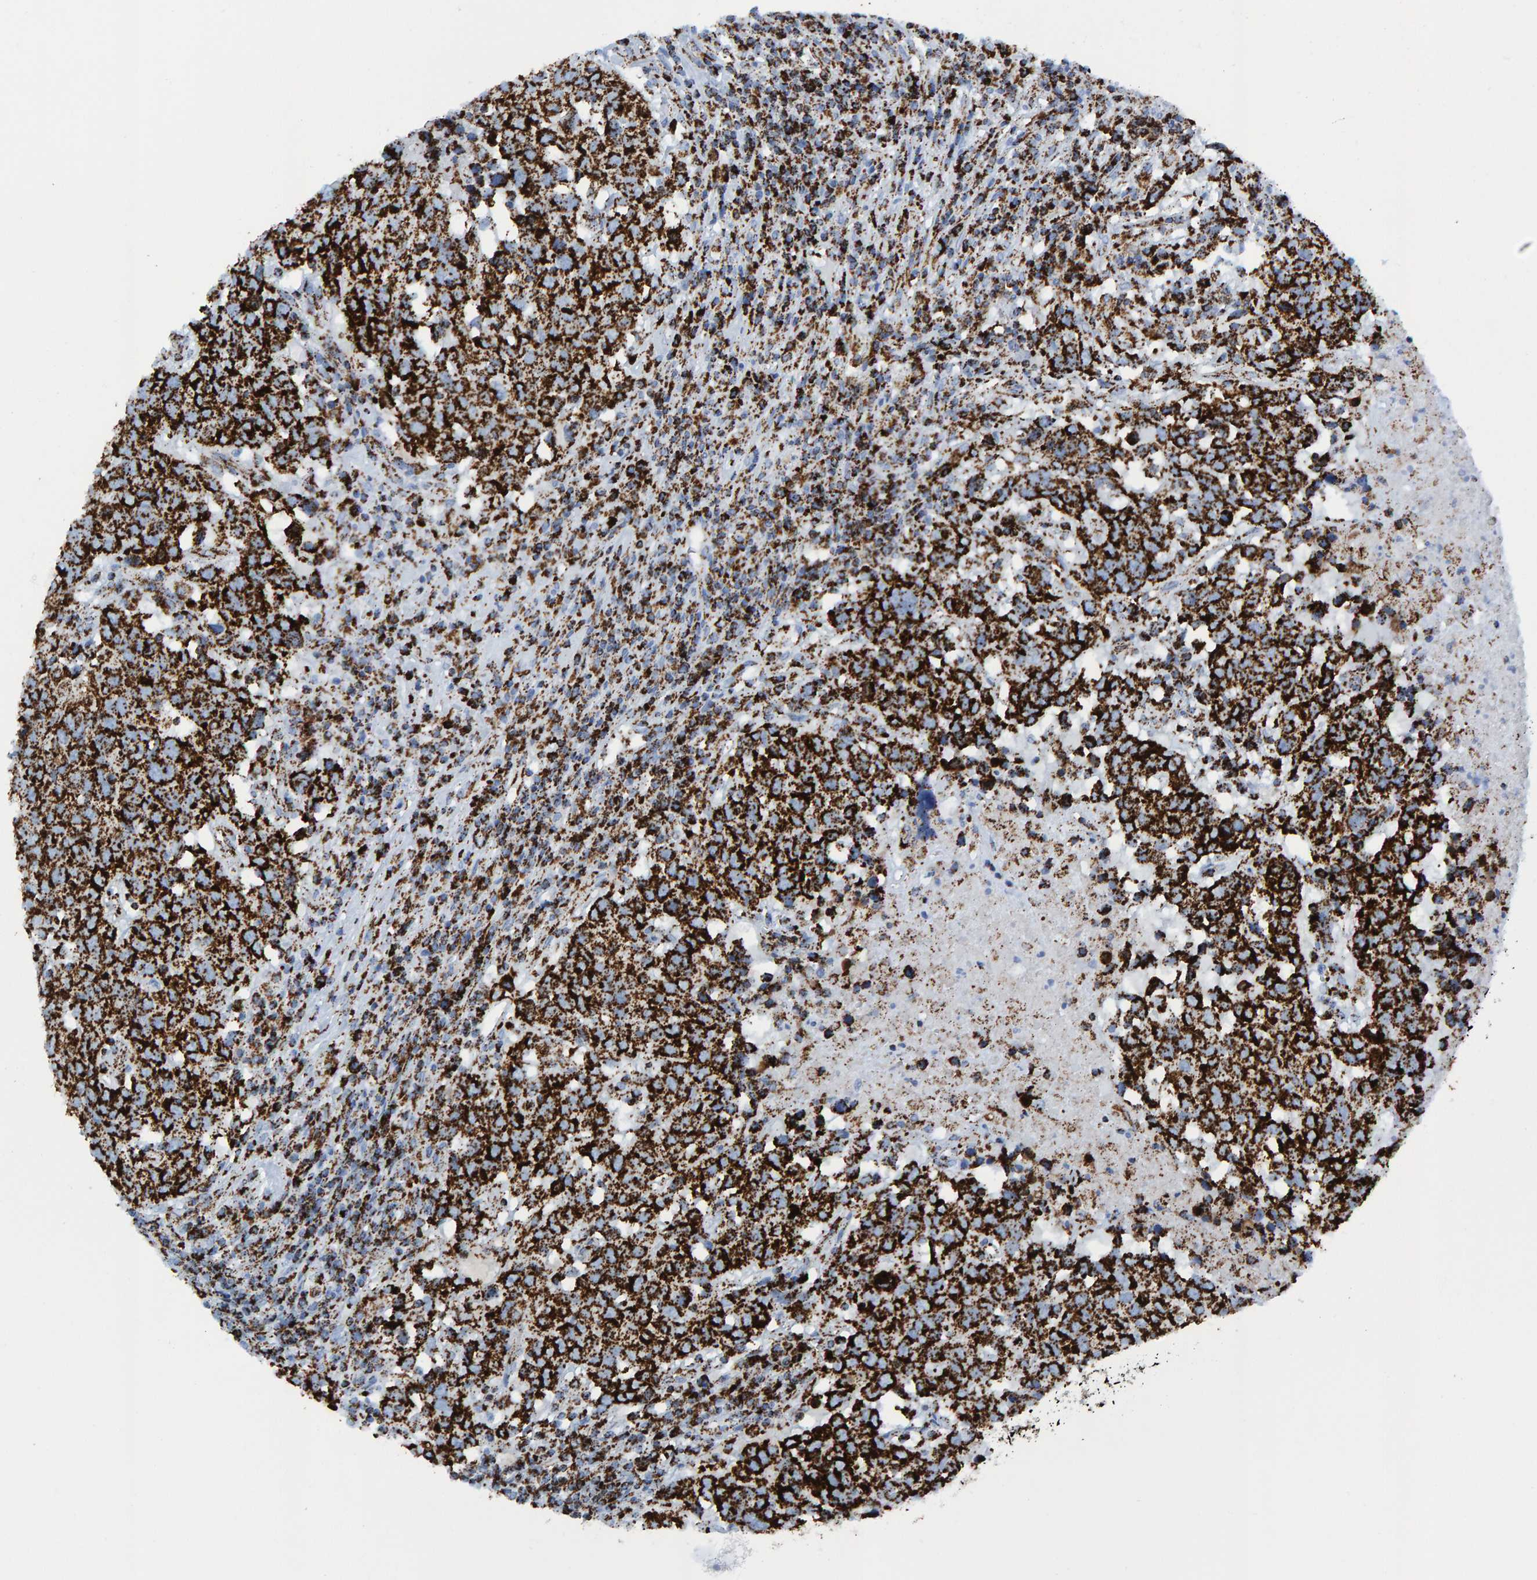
{"staining": {"intensity": "strong", "quantity": ">75%", "location": "cytoplasmic/membranous"}, "tissue": "head and neck cancer", "cell_type": "Tumor cells", "image_type": "cancer", "snomed": [{"axis": "morphology", "description": "Squamous cell carcinoma, NOS"}, {"axis": "topography", "description": "Head-Neck"}], "caption": "This is a histology image of IHC staining of head and neck cancer, which shows strong expression in the cytoplasmic/membranous of tumor cells.", "gene": "ENSG00000262660", "patient": {"sex": "male", "age": 66}}